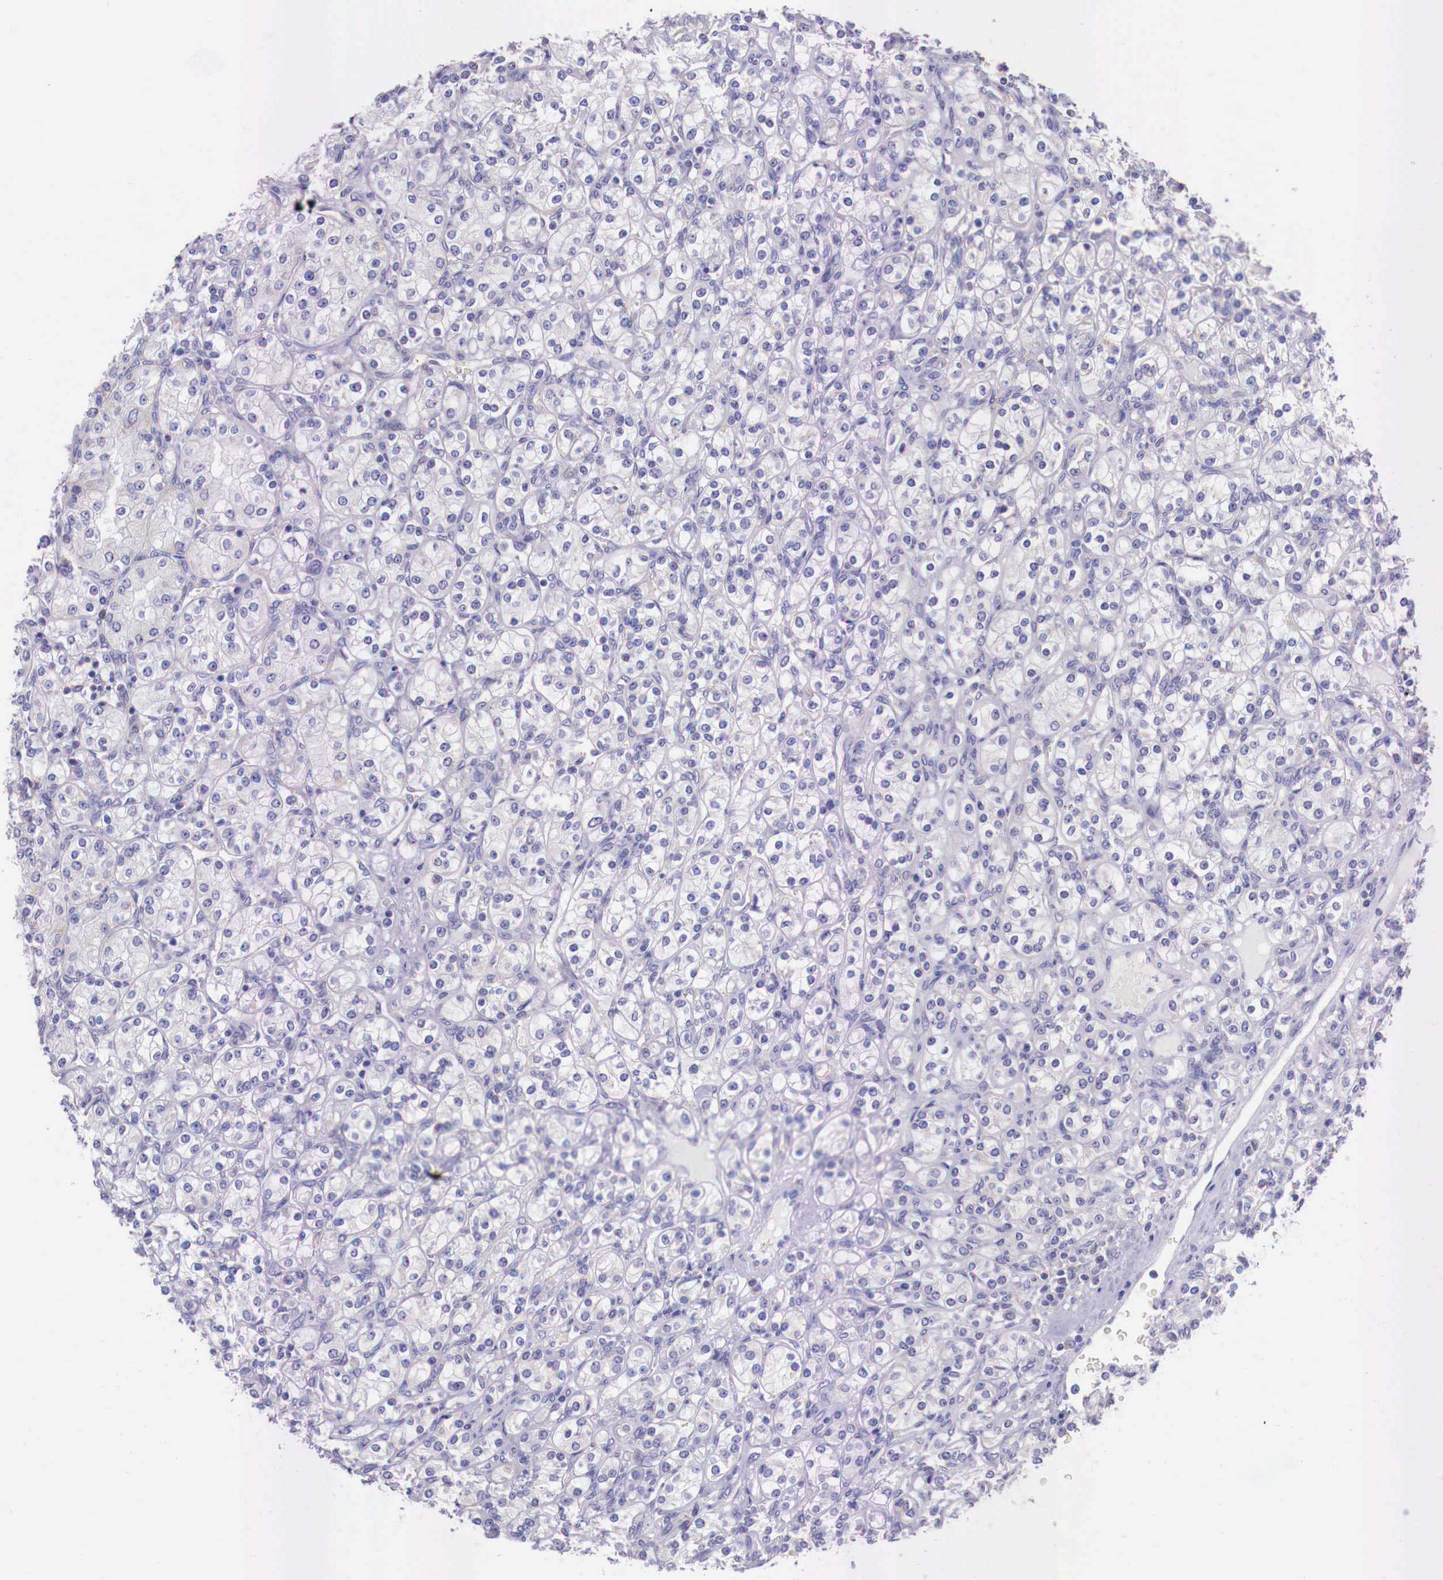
{"staining": {"intensity": "negative", "quantity": "none", "location": "none"}, "tissue": "renal cancer", "cell_type": "Tumor cells", "image_type": "cancer", "snomed": [{"axis": "morphology", "description": "Adenocarcinoma, NOS"}, {"axis": "topography", "description": "Kidney"}], "caption": "A high-resolution photomicrograph shows immunohistochemistry staining of adenocarcinoma (renal), which exhibits no significant staining in tumor cells.", "gene": "GRIPAP1", "patient": {"sex": "male", "age": 77}}